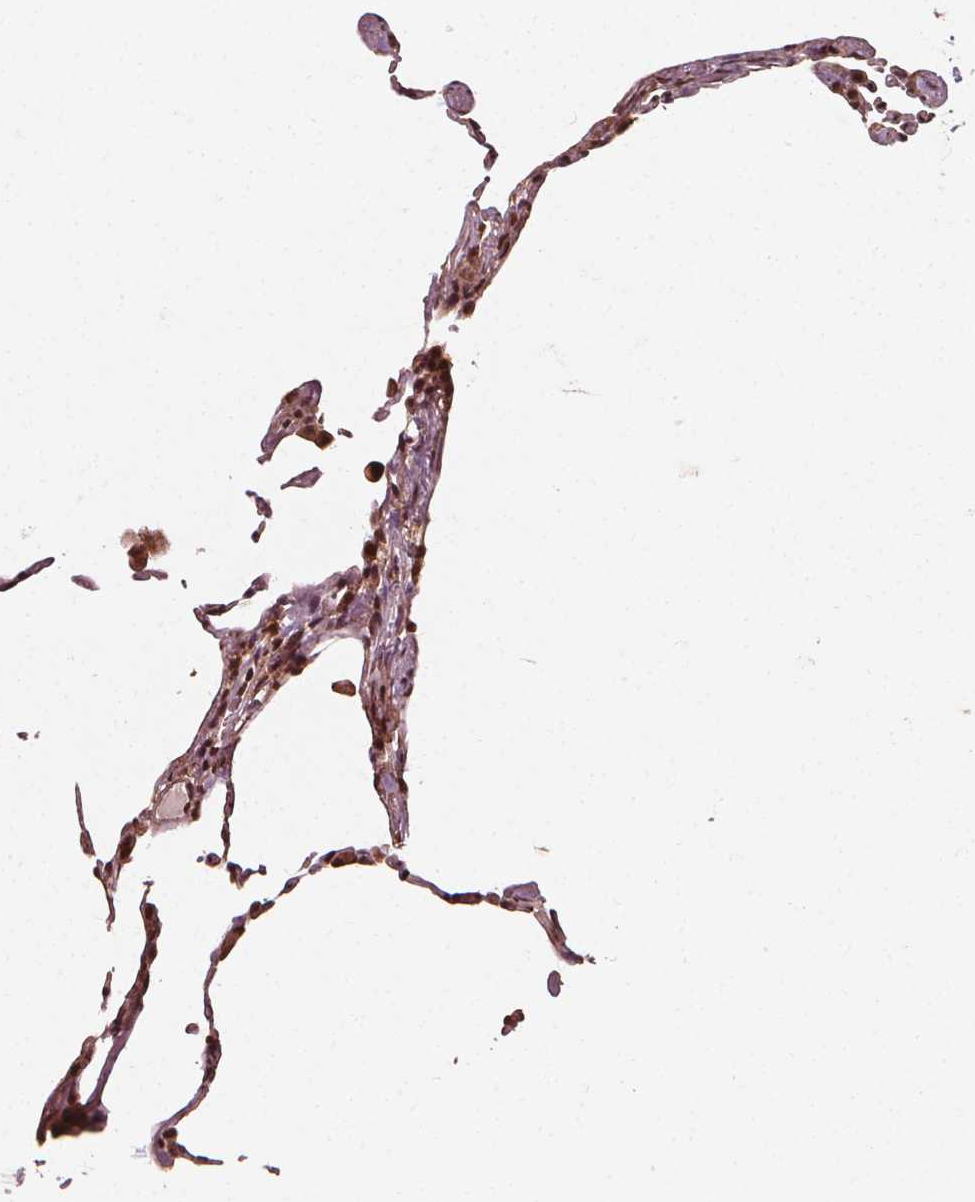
{"staining": {"intensity": "moderate", "quantity": ">75%", "location": "nuclear"}, "tissue": "lung", "cell_type": "Alveolar cells", "image_type": "normal", "snomed": [{"axis": "morphology", "description": "Normal tissue, NOS"}, {"axis": "topography", "description": "Lung"}], "caption": "Brown immunohistochemical staining in benign lung displays moderate nuclear staining in approximately >75% of alveolar cells. The staining is performed using DAB brown chromogen to label protein expression. The nuclei are counter-stained blue using hematoxylin.", "gene": "SMN1", "patient": {"sex": "female", "age": 57}}